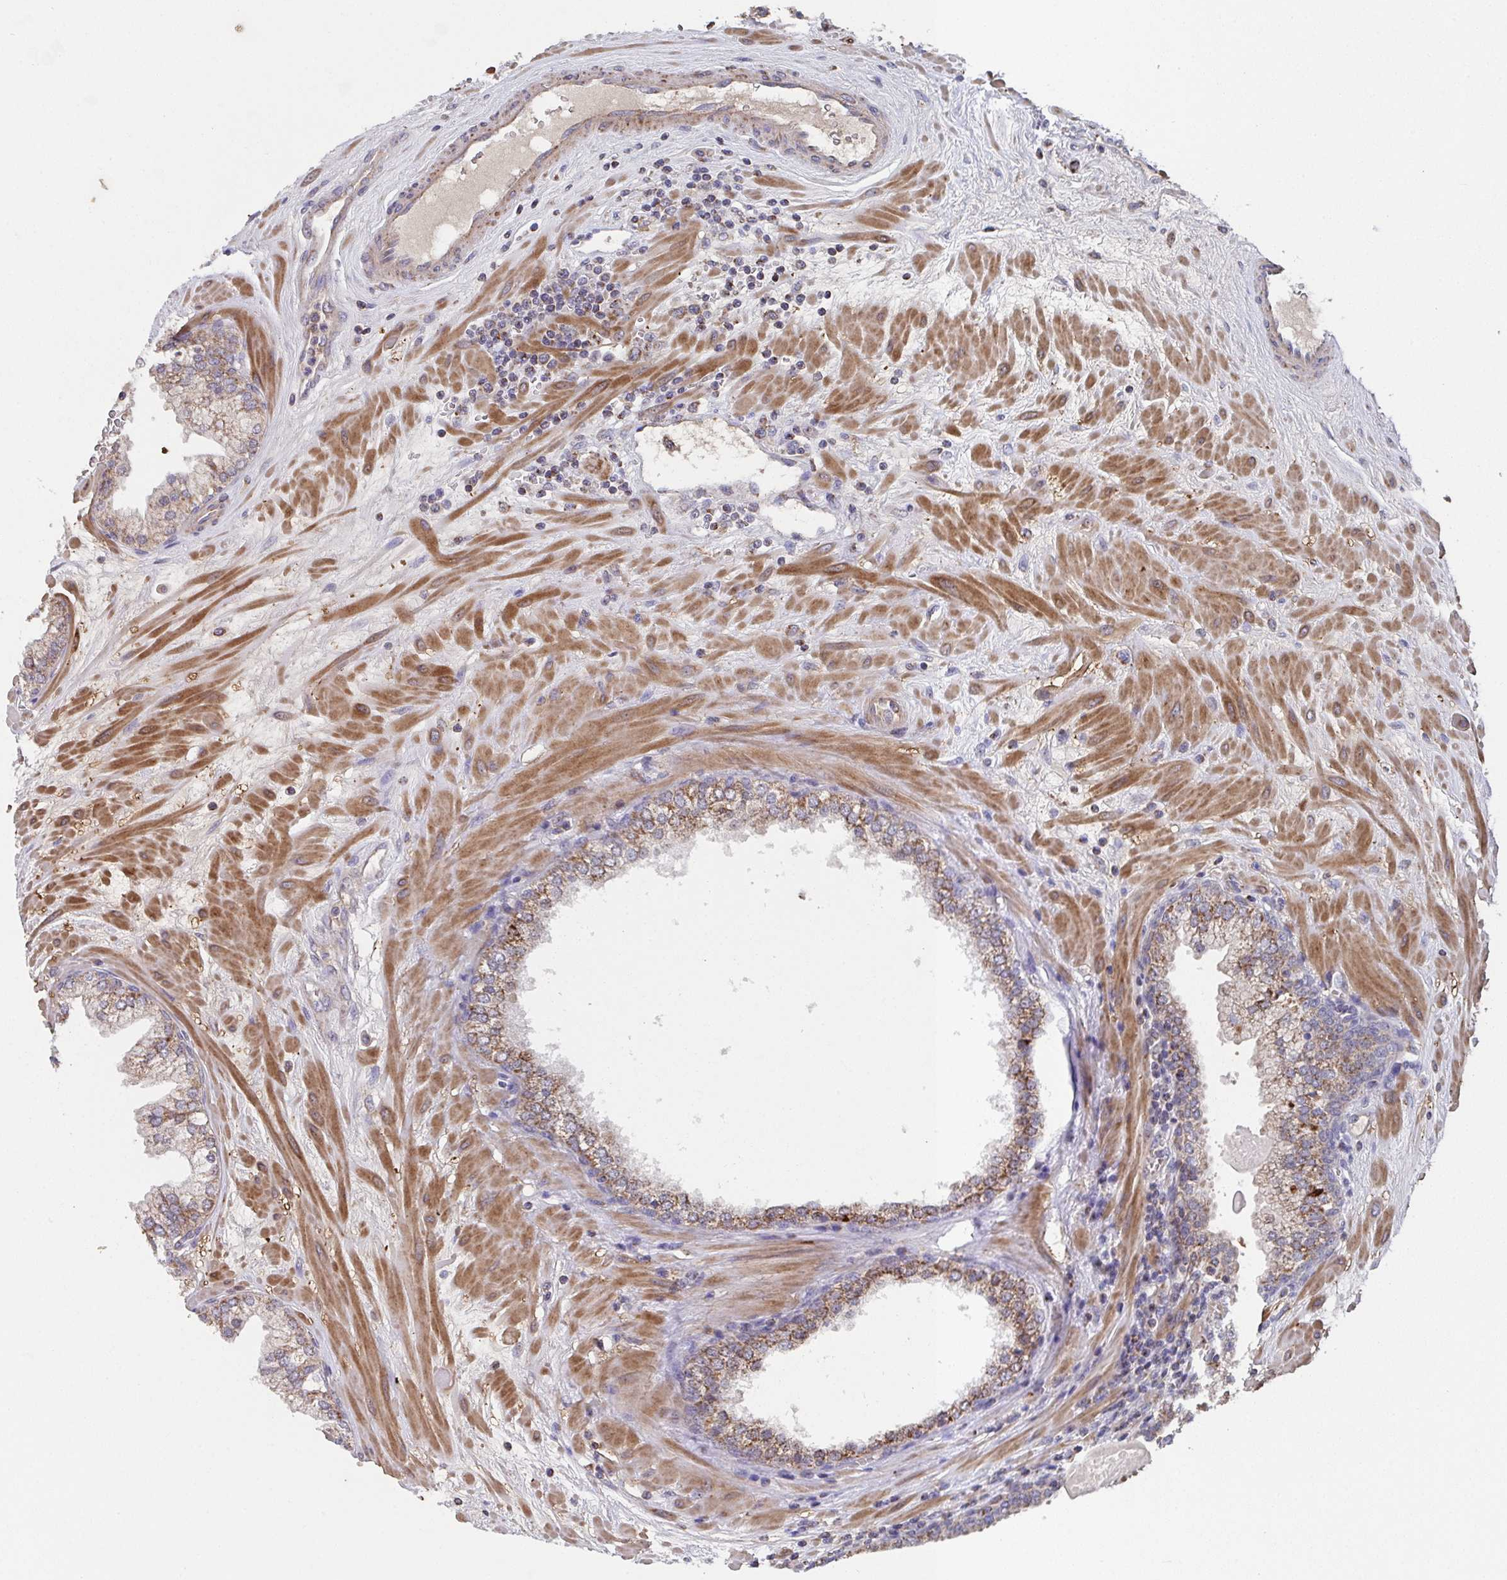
{"staining": {"intensity": "moderate", "quantity": ">75%", "location": "cytoplasmic/membranous"}, "tissue": "prostate", "cell_type": "Glandular cells", "image_type": "normal", "snomed": [{"axis": "morphology", "description": "Normal tissue, NOS"}, {"axis": "topography", "description": "Prostate"}, {"axis": "topography", "description": "Peripheral nerve tissue"}], "caption": "Moderate cytoplasmic/membranous protein positivity is present in about >75% of glandular cells in prostate. The staining was performed using DAB to visualize the protein expression in brown, while the nuclei were stained in blue with hematoxylin (Magnification: 20x).", "gene": "MT", "patient": {"sex": "male", "age": 61}}